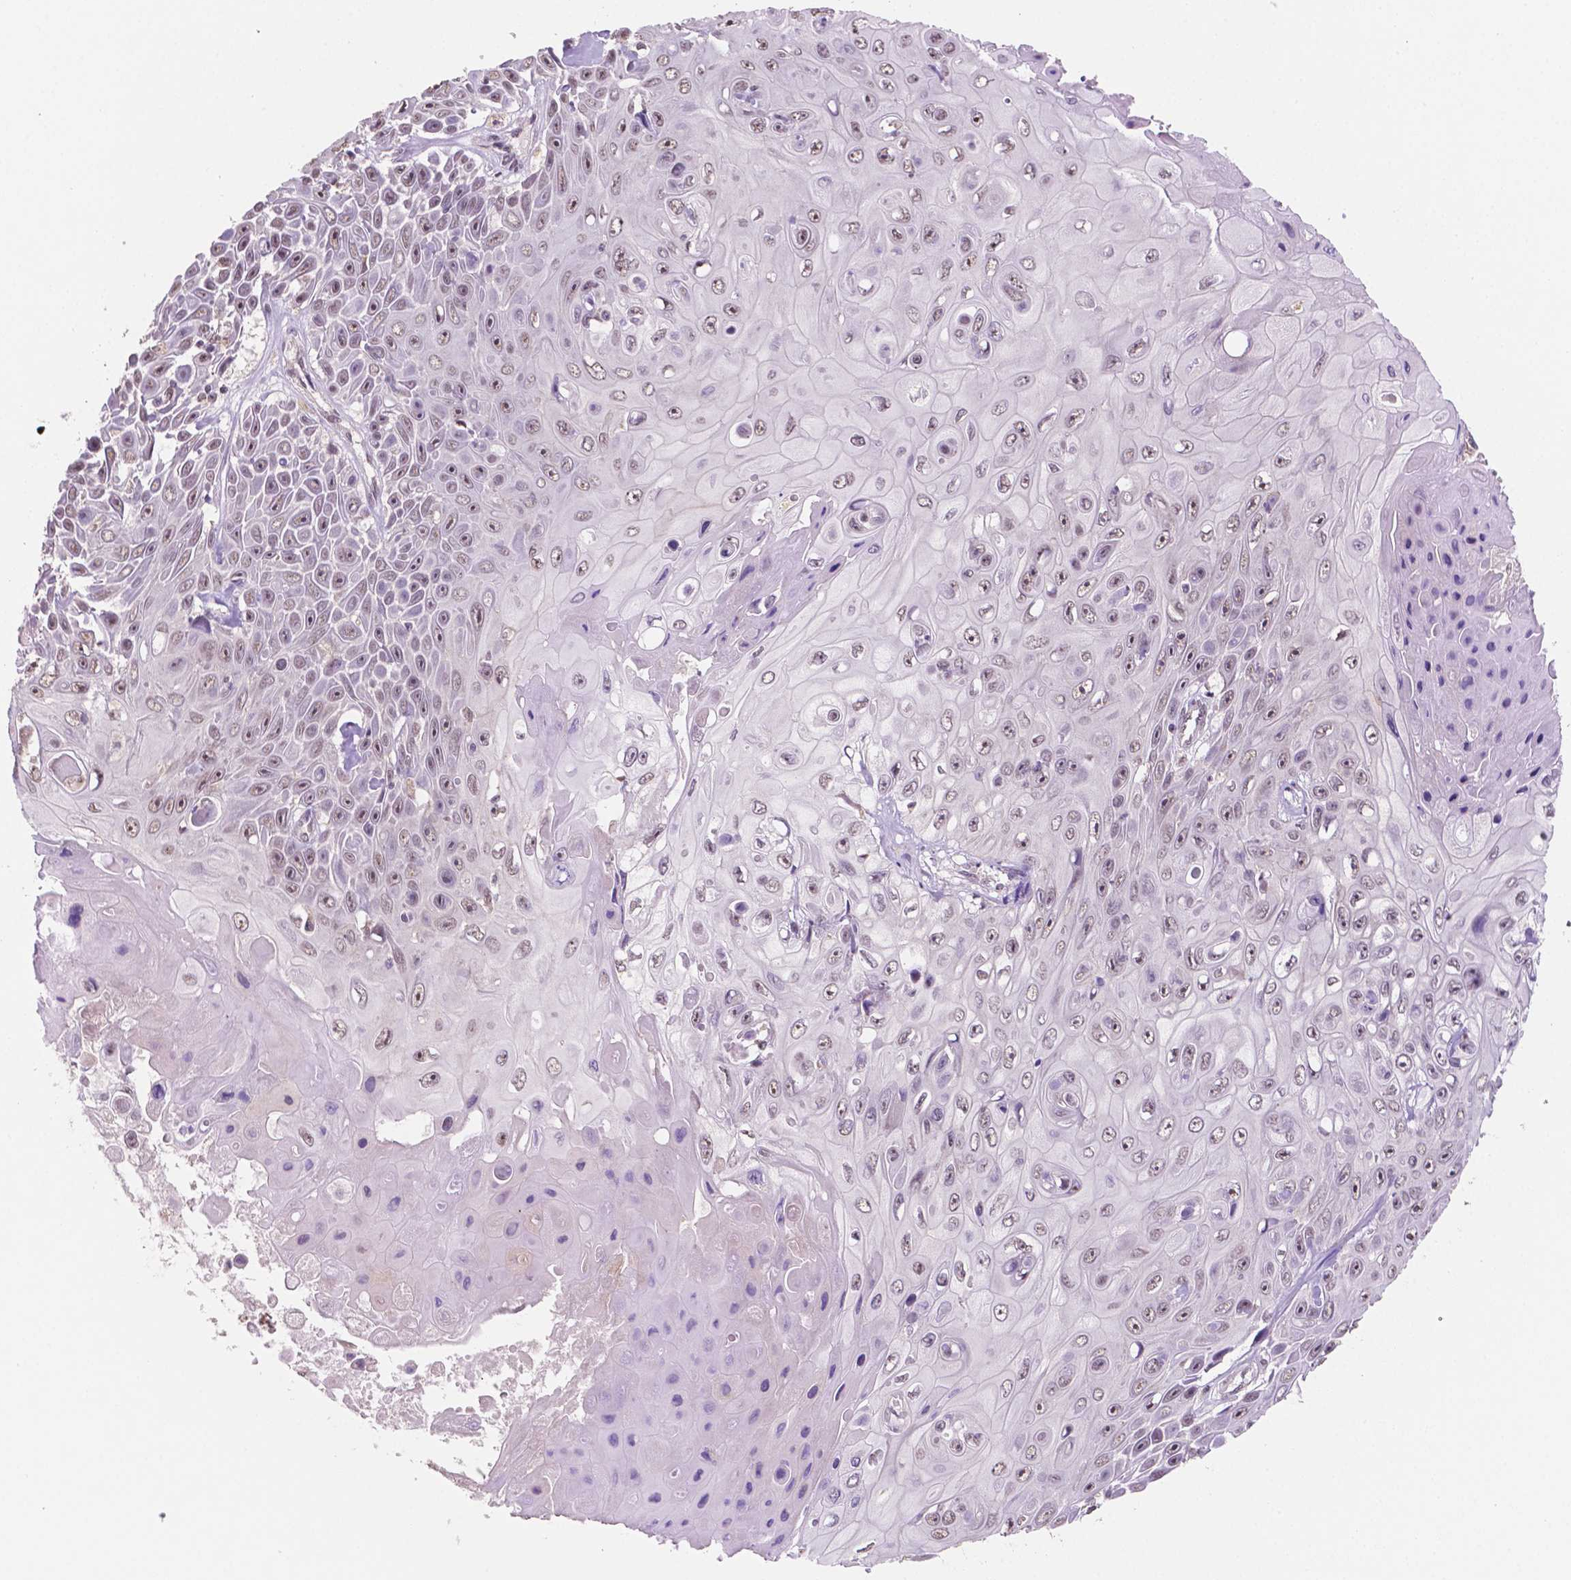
{"staining": {"intensity": "moderate", "quantity": "<25%", "location": "nuclear"}, "tissue": "skin cancer", "cell_type": "Tumor cells", "image_type": "cancer", "snomed": [{"axis": "morphology", "description": "Squamous cell carcinoma, NOS"}, {"axis": "topography", "description": "Skin"}], "caption": "There is low levels of moderate nuclear positivity in tumor cells of squamous cell carcinoma (skin), as demonstrated by immunohistochemical staining (brown color).", "gene": "SHLD3", "patient": {"sex": "male", "age": 82}}